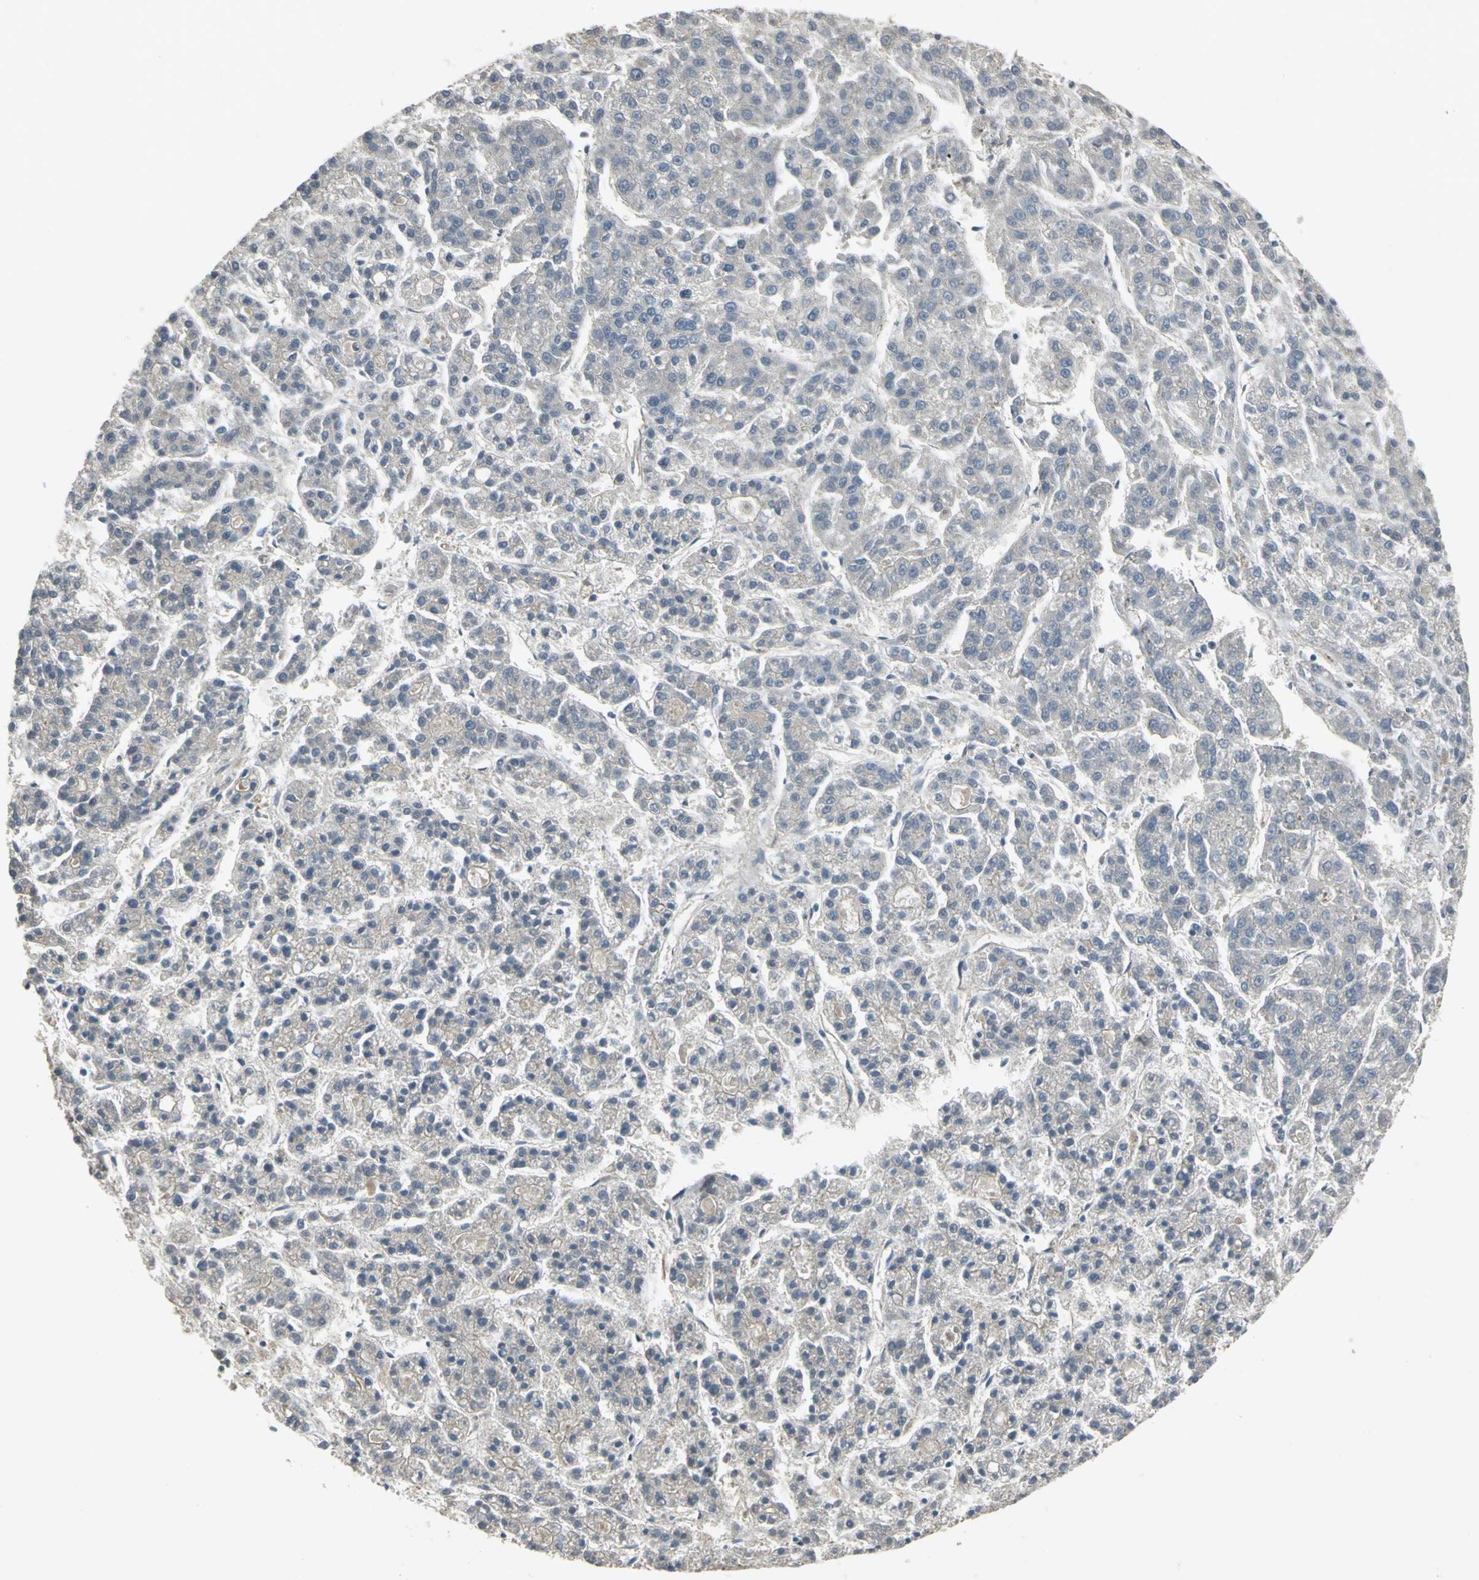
{"staining": {"intensity": "negative", "quantity": "none", "location": "none"}, "tissue": "liver cancer", "cell_type": "Tumor cells", "image_type": "cancer", "snomed": [{"axis": "morphology", "description": "Carcinoma, Hepatocellular, NOS"}, {"axis": "topography", "description": "Liver"}], "caption": "DAB (3,3'-diaminobenzidine) immunohistochemical staining of liver hepatocellular carcinoma shows no significant staining in tumor cells.", "gene": "RAPGEF1", "patient": {"sex": "male", "age": 70}}